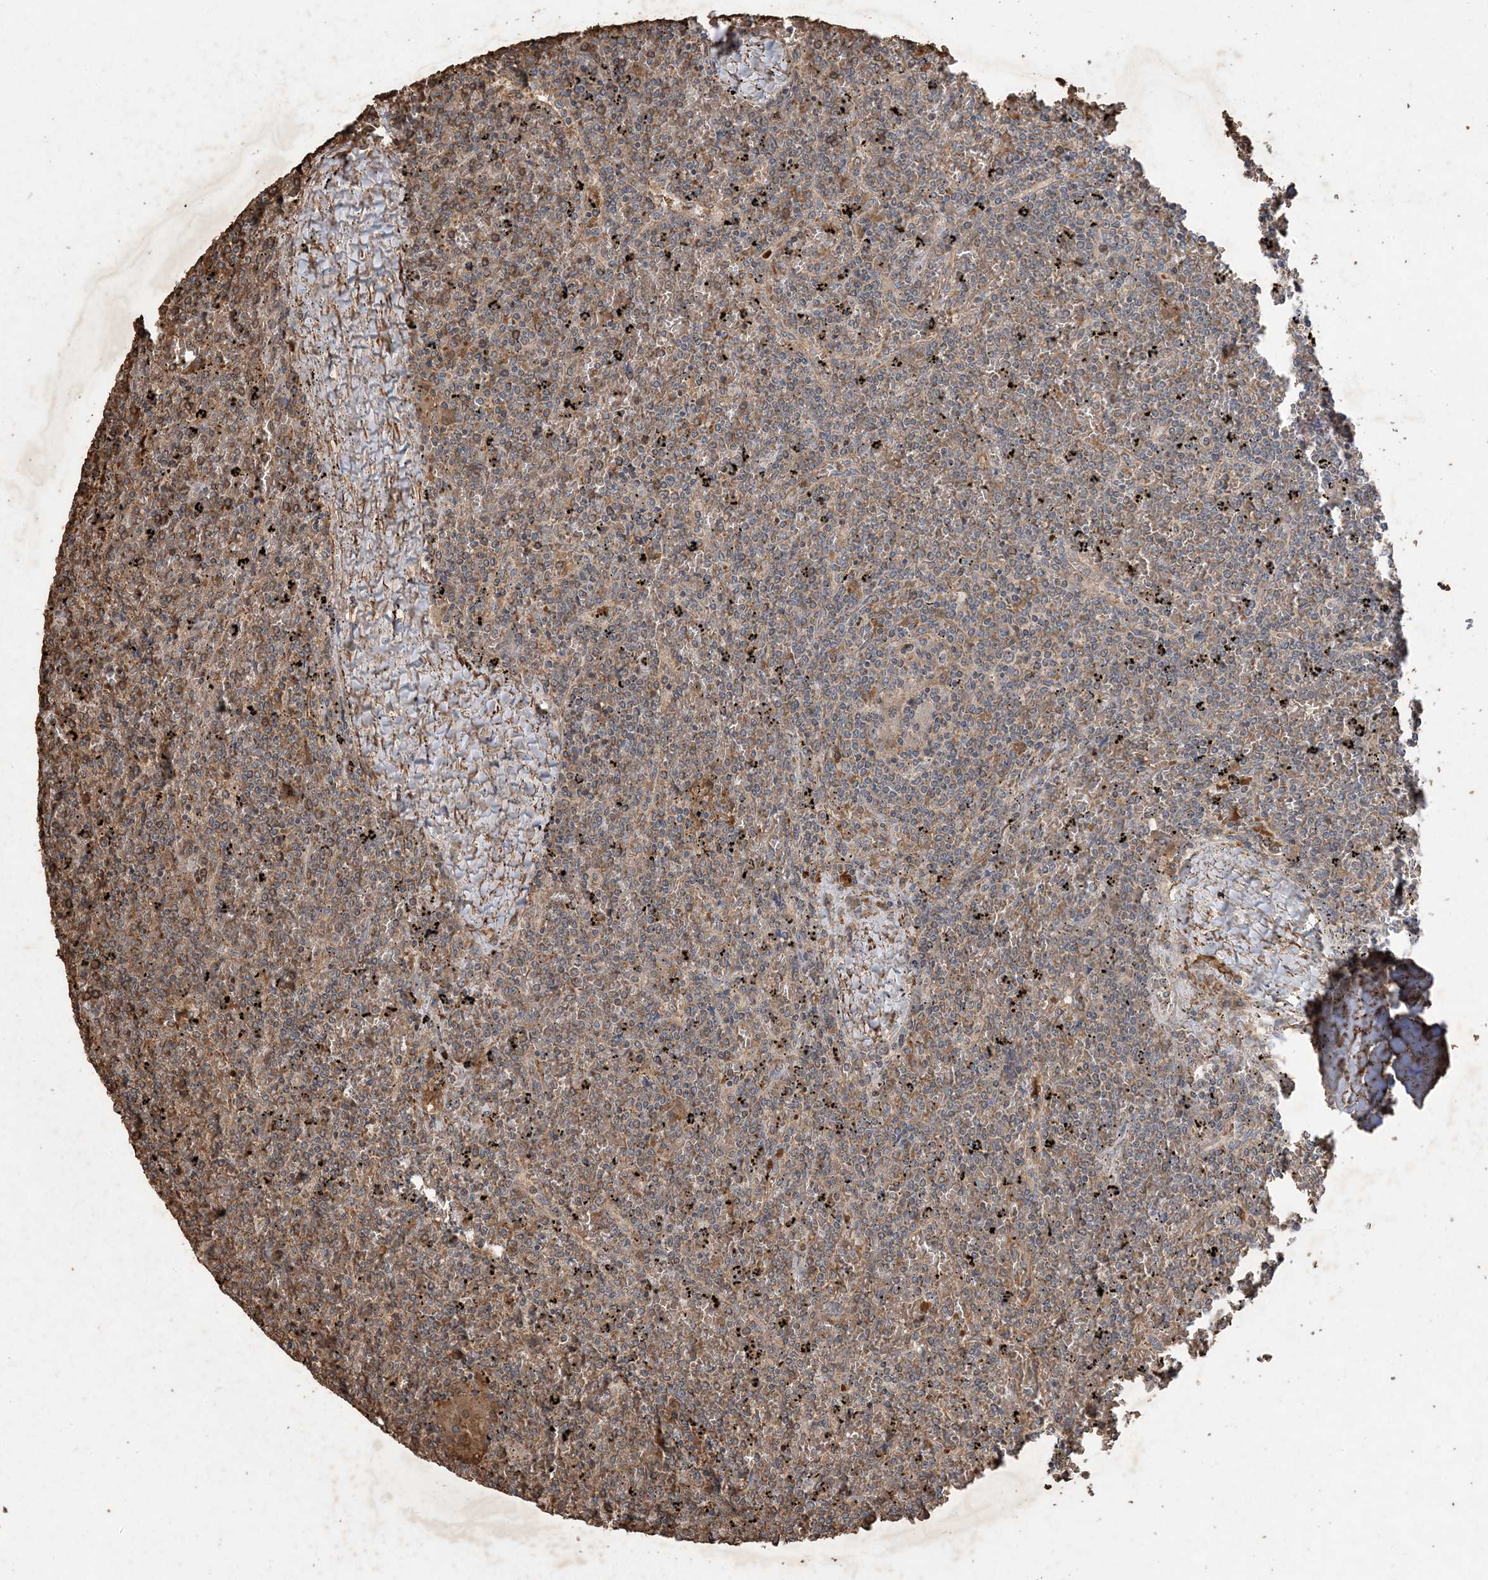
{"staining": {"intensity": "moderate", "quantity": "<25%", "location": "cytoplasmic/membranous"}, "tissue": "lymphoma", "cell_type": "Tumor cells", "image_type": "cancer", "snomed": [{"axis": "morphology", "description": "Malignant lymphoma, non-Hodgkin's type, Low grade"}, {"axis": "topography", "description": "Spleen"}], "caption": "Immunohistochemistry (DAB) staining of lymphoma shows moderate cytoplasmic/membranous protein positivity in about <25% of tumor cells.", "gene": "HPS4", "patient": {"sex": "female", "age": 19}}